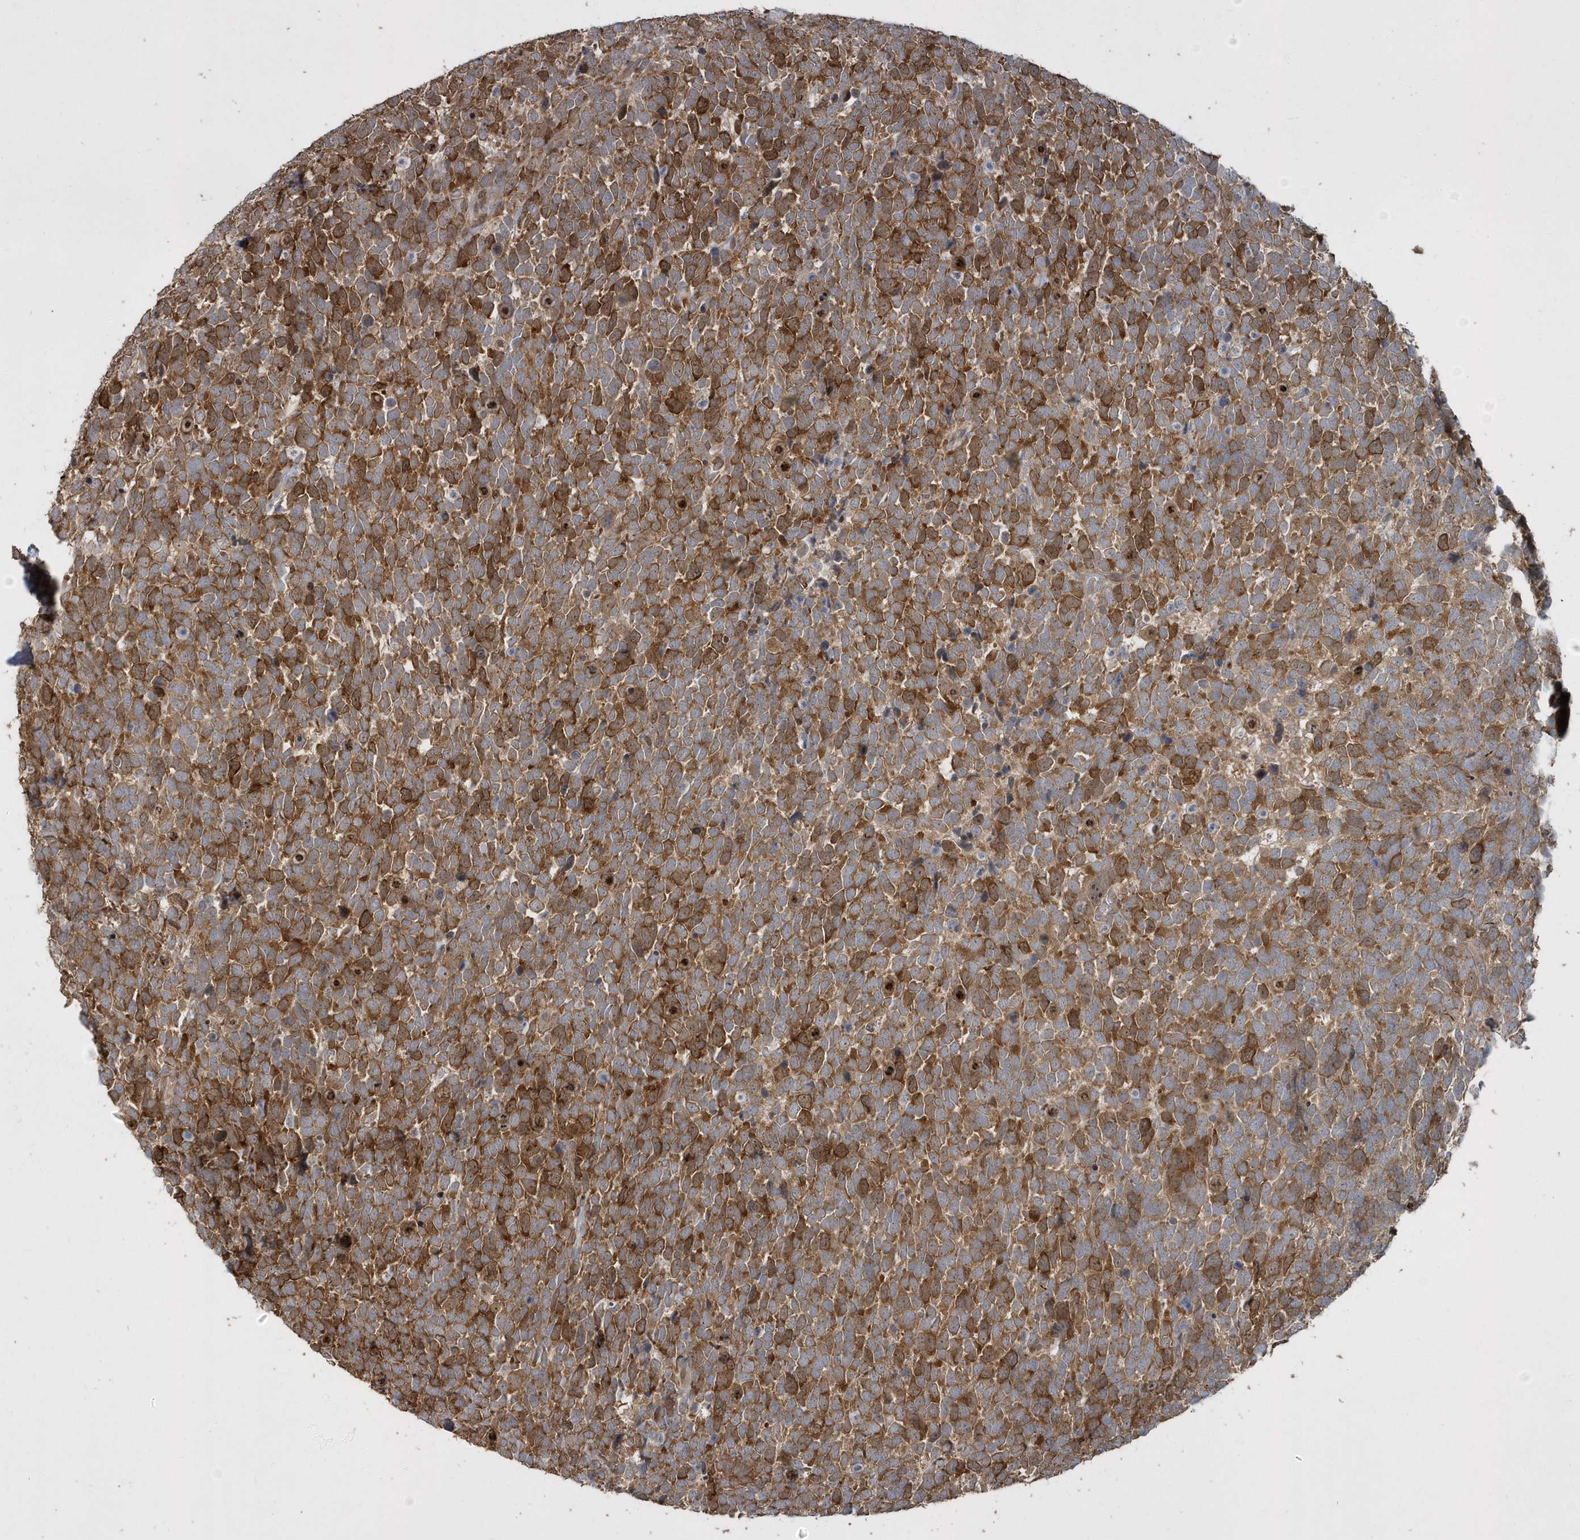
{"staining": {"intensity": "strong", "quantity": ">75%", "location": "cytoplasmic/membranous"}, "tissue": "urothelial cancer", "cell_type": "Tumor cells", "image_type": "cancer", "snomed": [{"axis": "morphology", "description": "Urothelial carcinoma, High grade"}, {"axis": "topography", "description": "Urinary bladder"}], "caption": "This is a photomicrograph of IHC staining of urothelial carcinoma (high-grade), which shows strong staining in the cytoplasmic/membranous of tumor cells.", "gene": "TRAIP", "patient": {"sex": "female", "age": 82}}